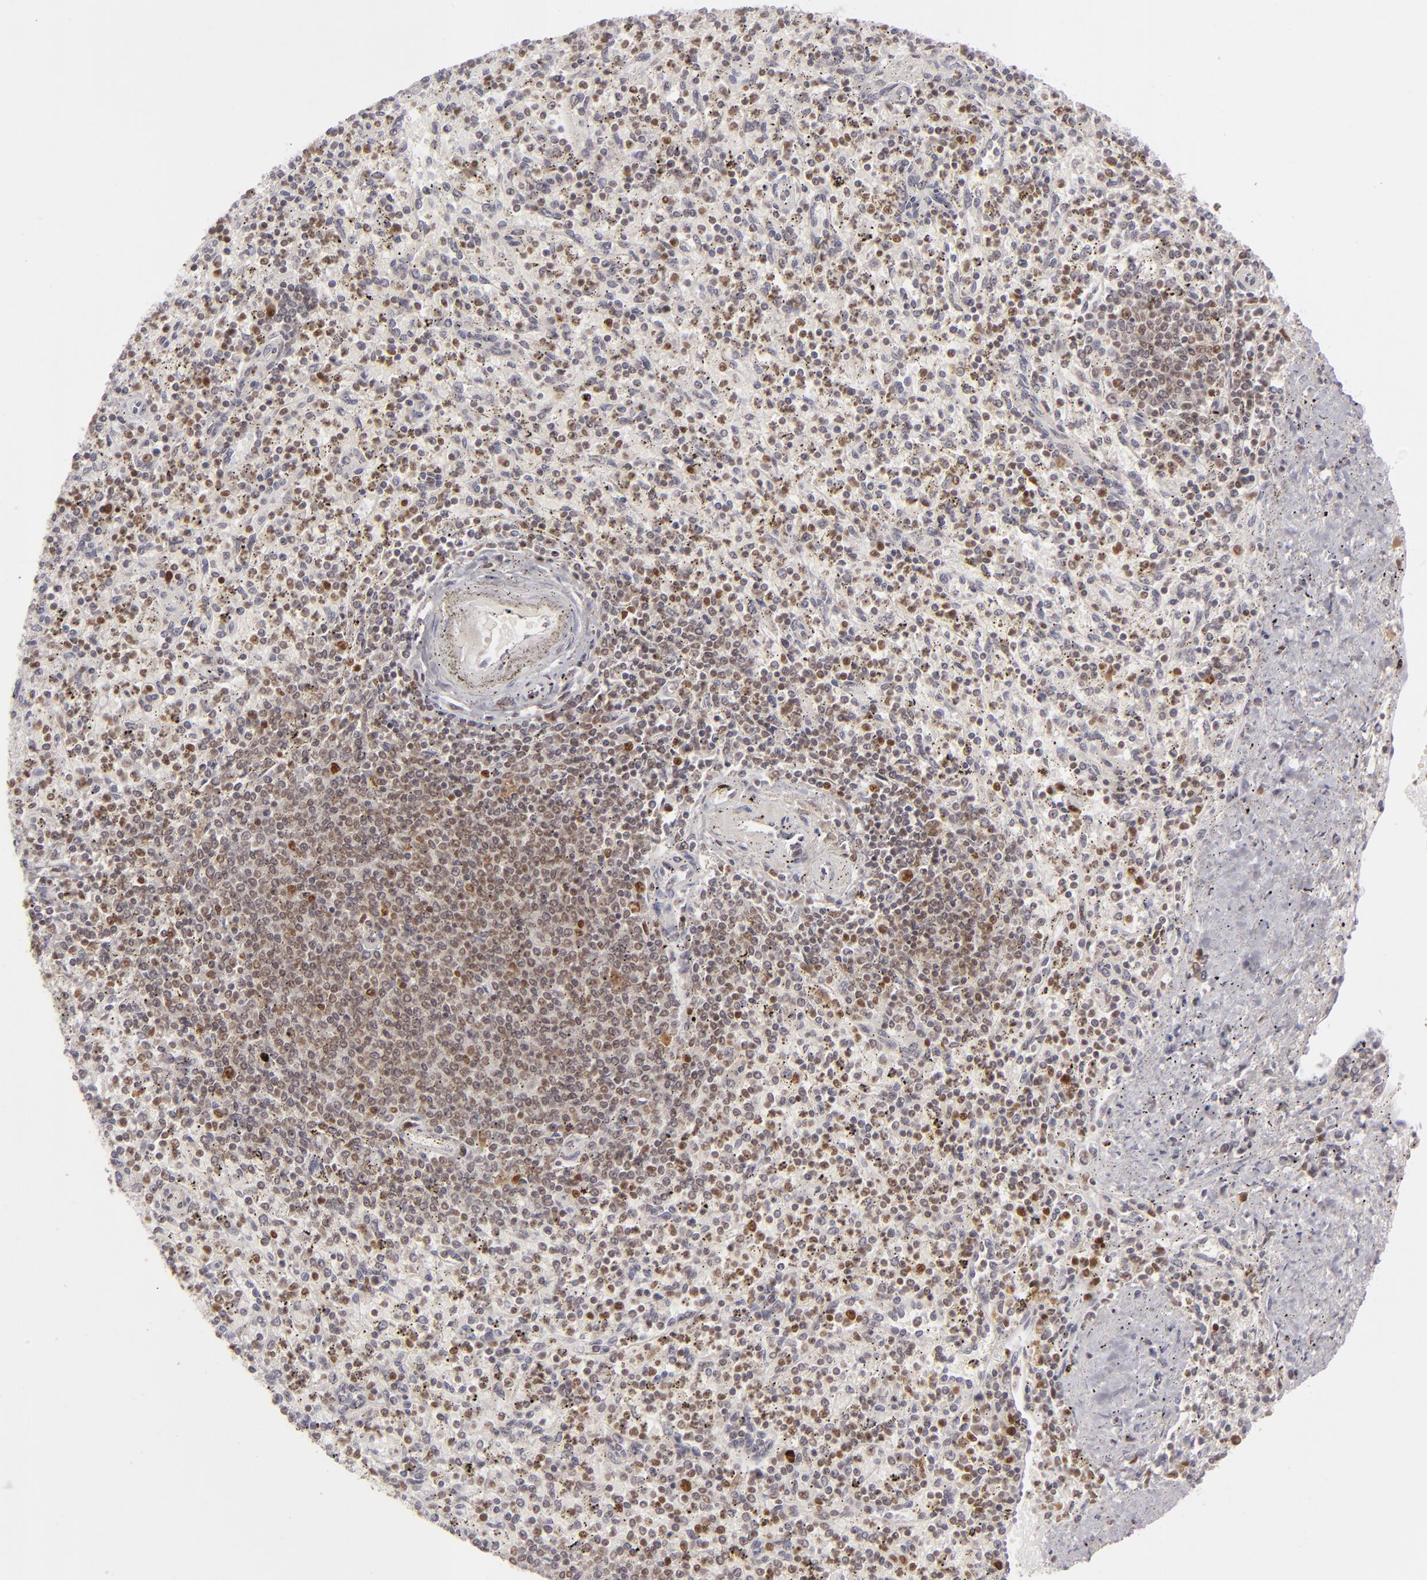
{"staining": {"intensity": "moderate", "quantity": "25%-75%", "location": "nuclear"}, "tissue": "spleen", "cell_type": "Cells in red pulp", "image_type": "normal", "snomed": [{"axis": "morphology", "description": "Normal tissue, NOS"}, {"axis": "topography", "description": "Spleen"}], "caption": "The histopathology image displays staining of normal spleen, revealing moderate nuclear protein staining (brown color) within cells in red pulp.", "gene": "FEN1", "patient": {"sex": "male", "age": 72}}